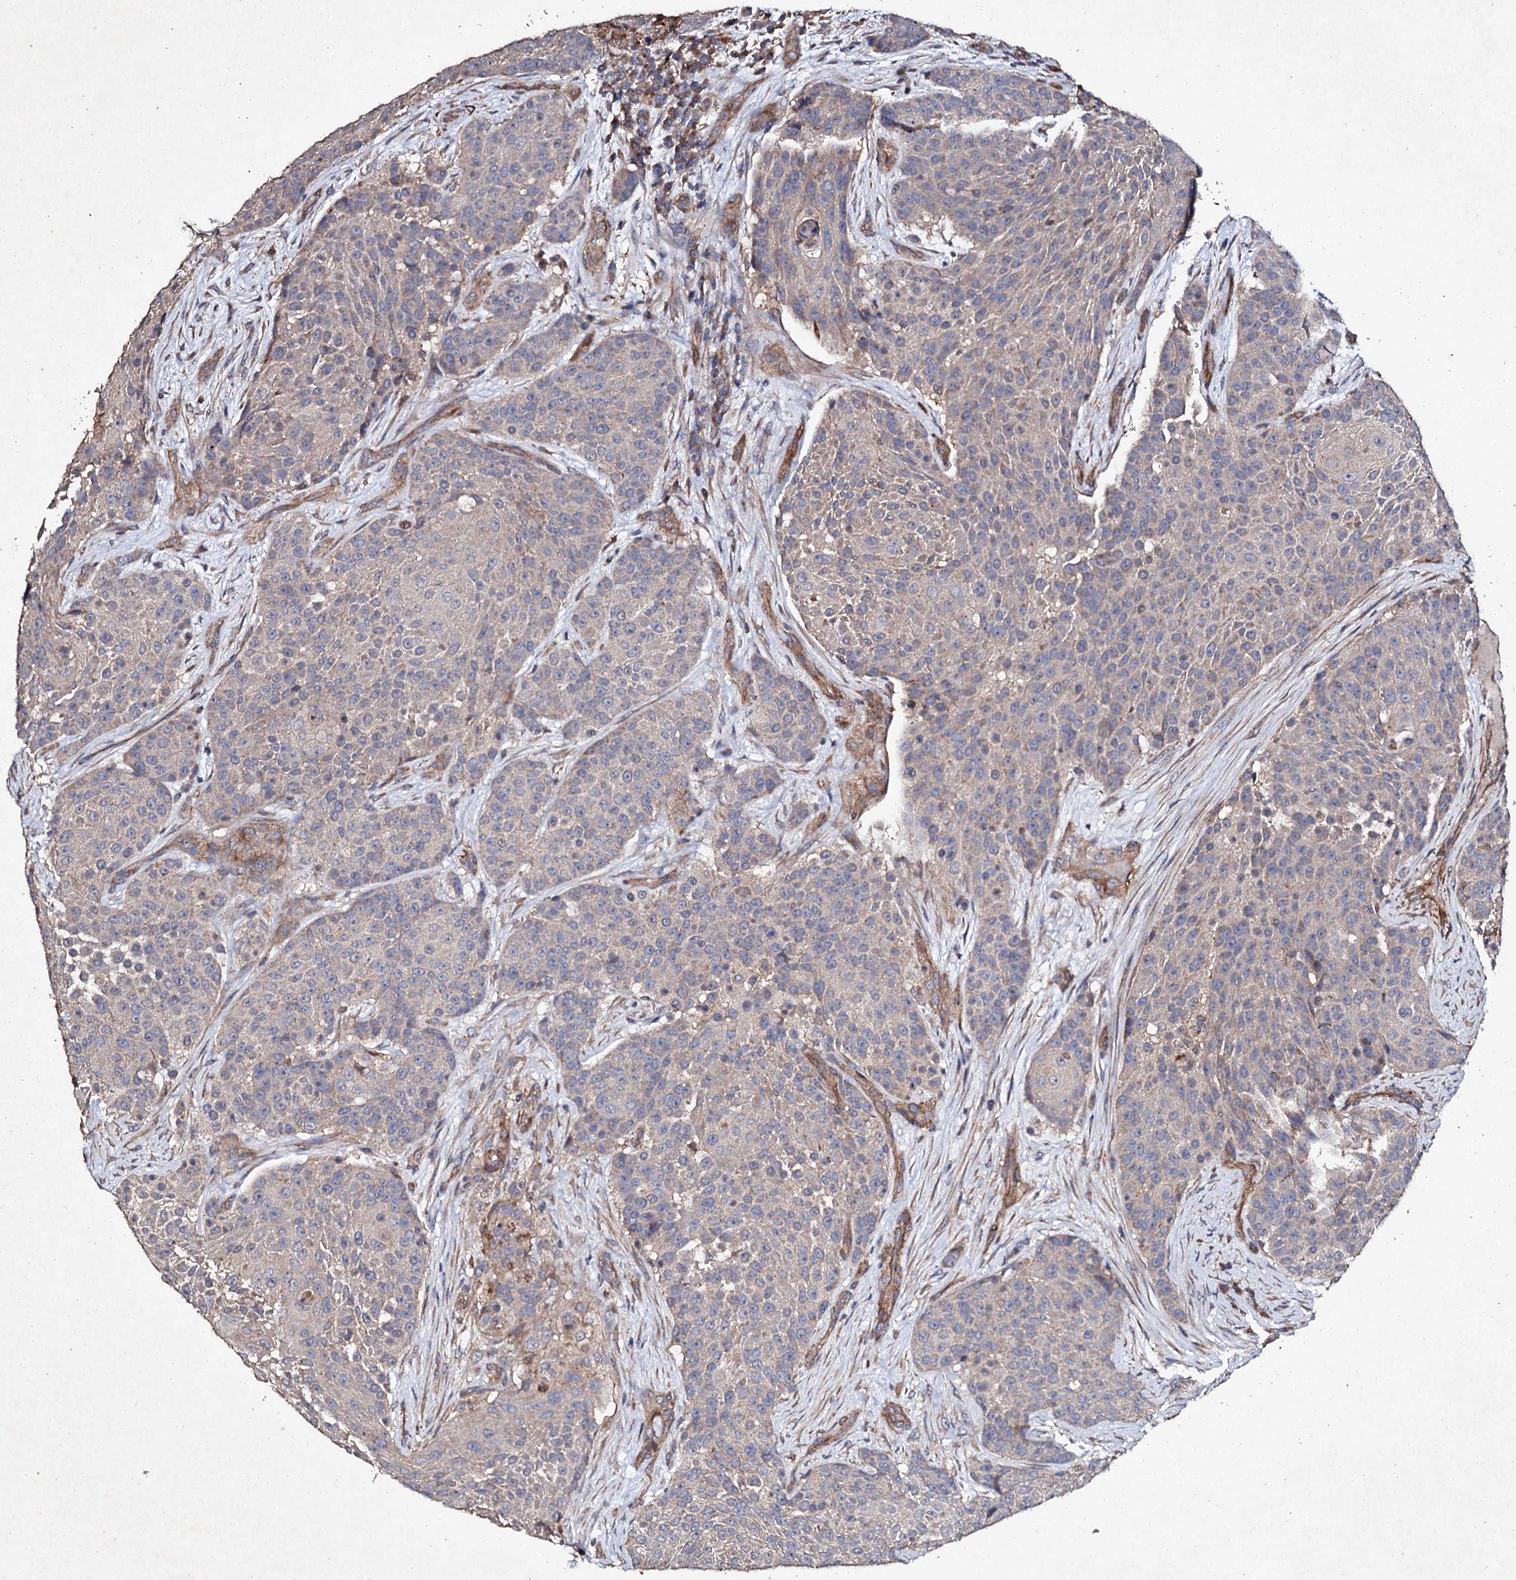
{"staining": {"intensity": "weak", "quantity": "<25%", "location": "cytoplasmic/membranous"}, "tissue": "urothelial cancer", "cell_type": "Tumor cells", "image_type": "cancer", "snomed": [{"axis": "morphology", "description": "Urothelial carcinoma, High grade"}, {"axis": "topography", "description": "Urinary bladder"}], "caption": "Human high-grade urothelial carcinoma stained for a protein using IHC shows no positivity in tumor cells.", "gene": "MOCOS", "patient": {"sex": "female", "age": 63}}